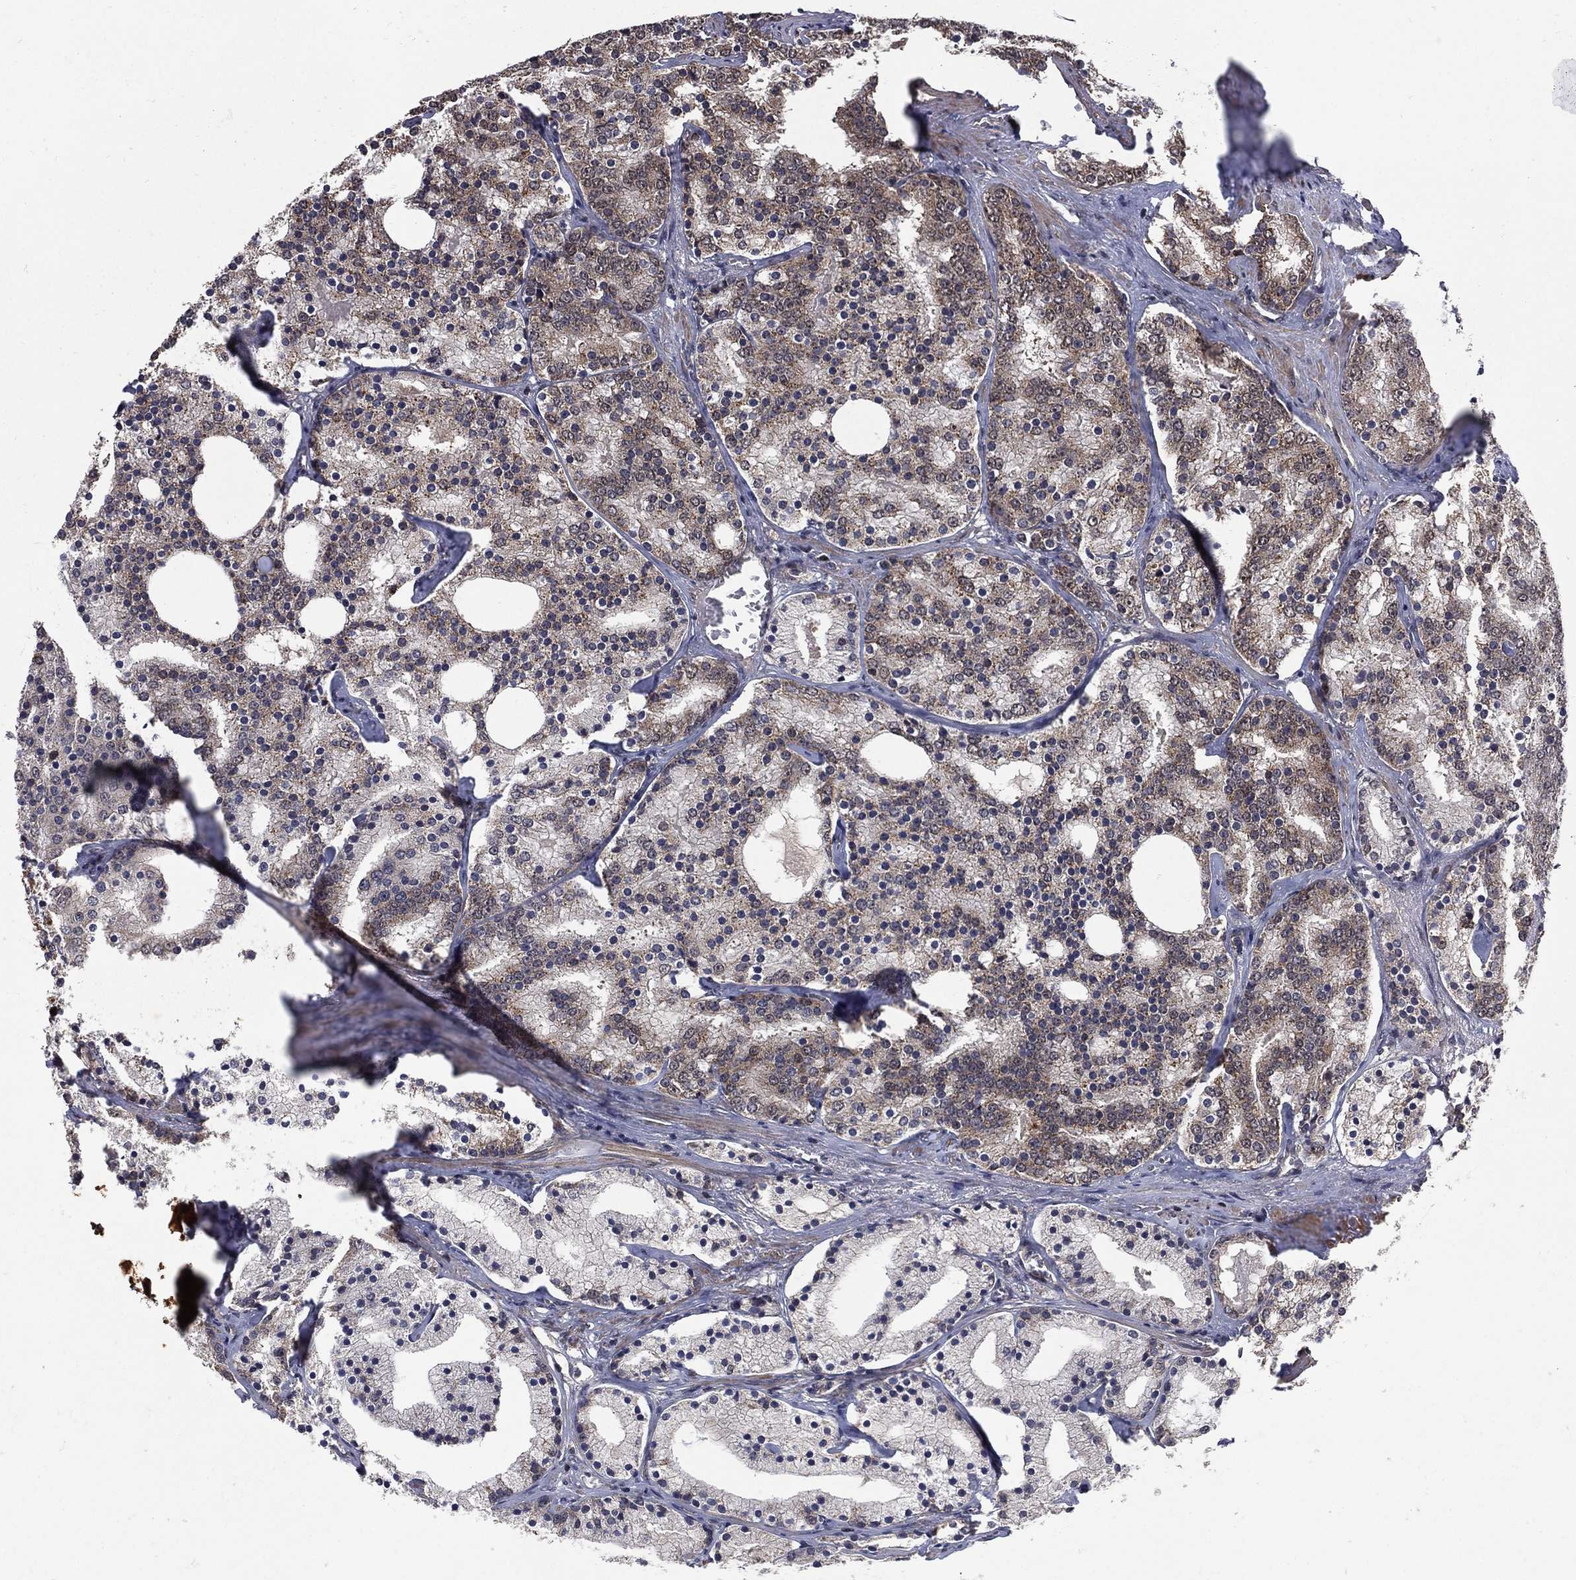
{"staining": {"intensity": "negative", "quantity": "none", "location": "none"}, "tissue": "prostate cancer", "cell_type": "Tumor cells", "image_type": "cancer", "snomed": [{"axis": "morphology", "description": "Adenocarcinoma, NOS"}, {"axis": "topography", "description": "Prostate"}], "caption": "An image of prostate cancer (adenocarcinoma) stained for a protein displays no brown staining in tumor cells.", "gene": "NELFCD", "patient": {"sex": "male", "age": 69}}